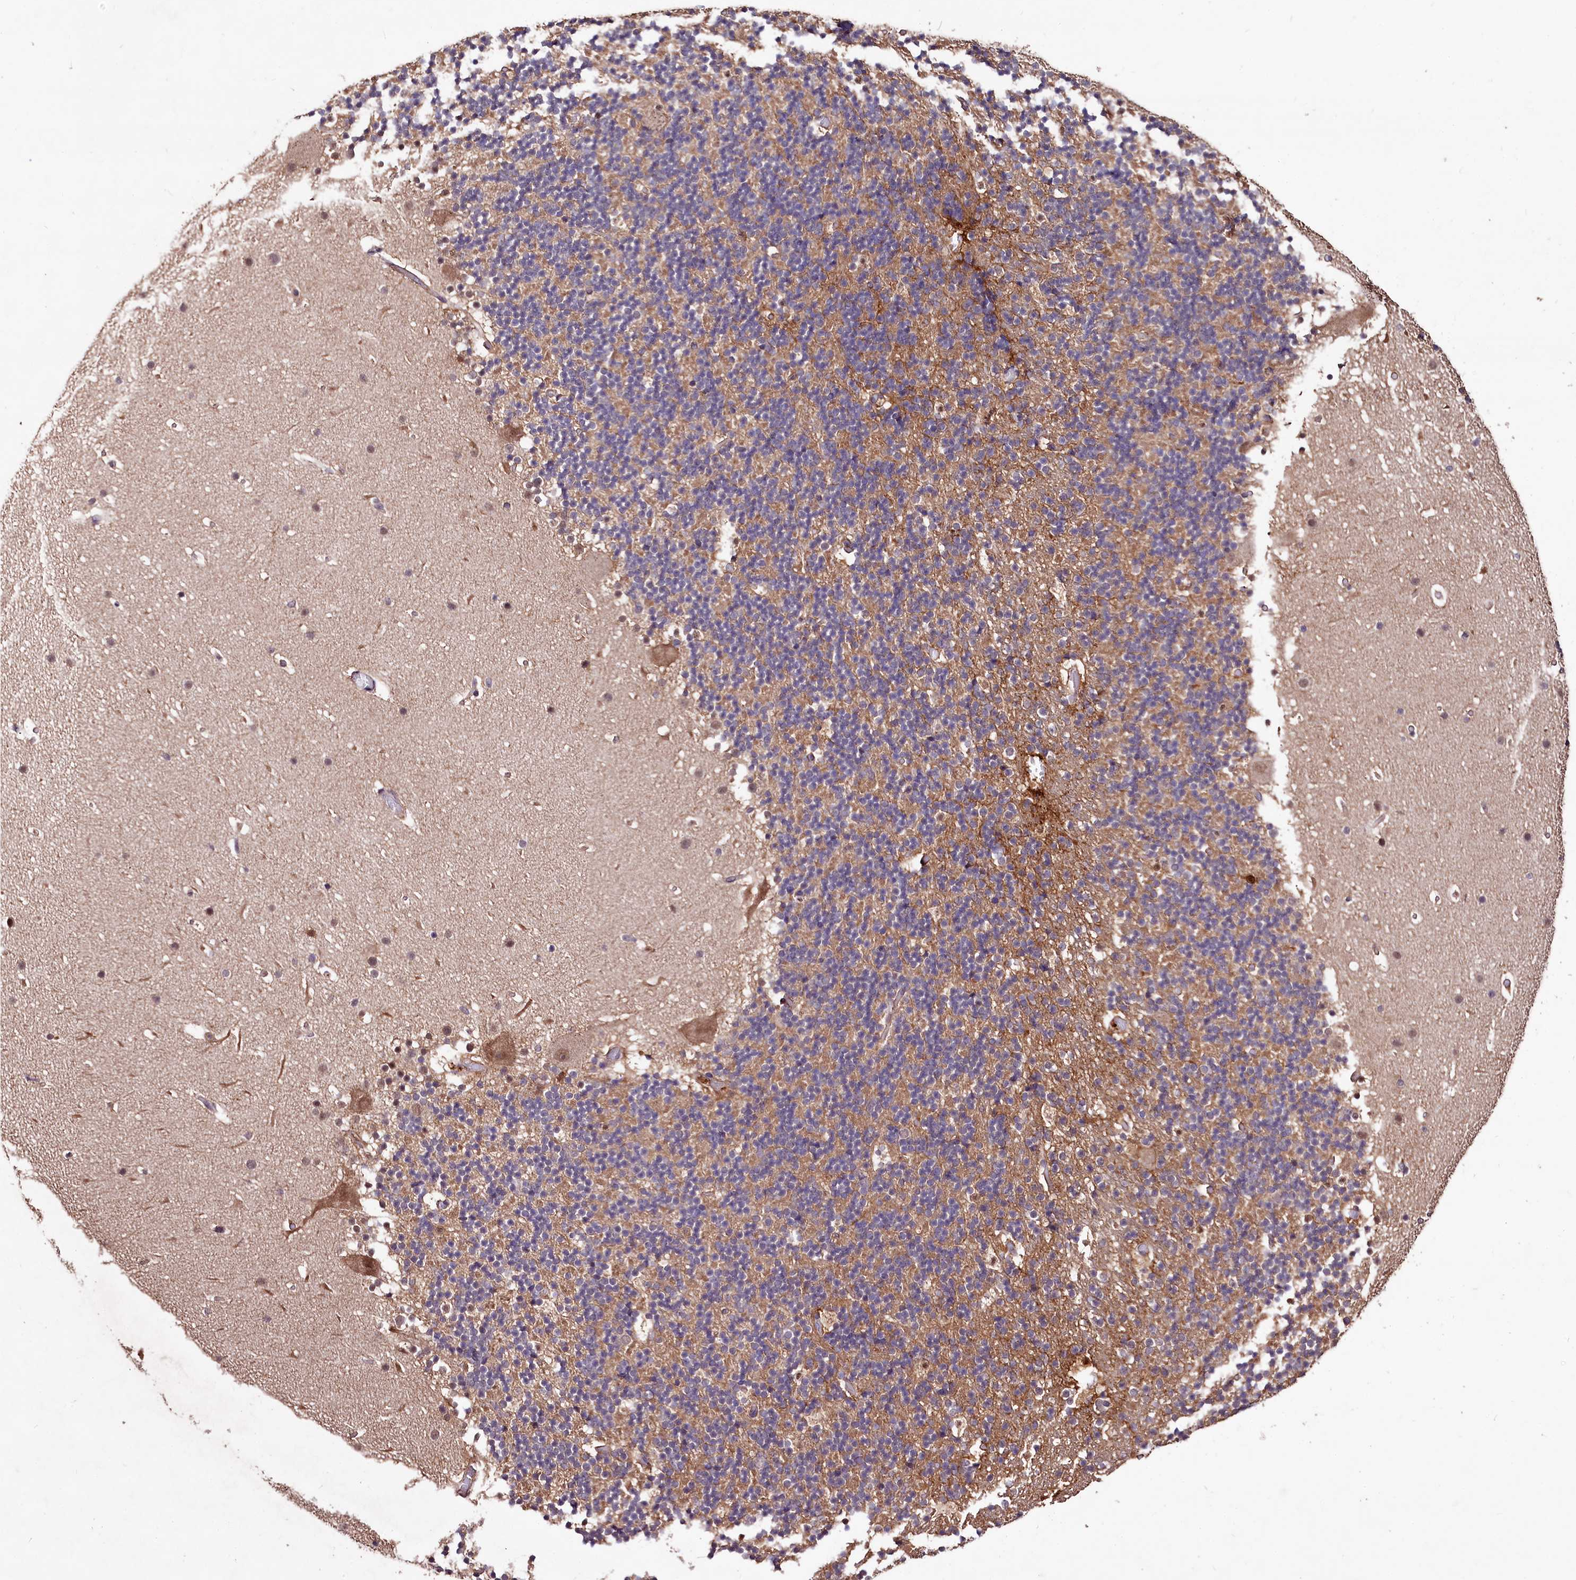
{"staining": {"intensity": "weak", "quantity": ">75%", "location": "cytoplasmic/membranous"}, "tissue": "cerebellum", "cell_type": "Cells in granular layer", "image_type": "normal", "snomed": [{"axis": "morphology", "description": "Normal tissue, NOS"}, {"axis": "topography", "description": "Cerebellum"}], "caption": "Immunohistochemical staining of normal human cerebellum shows low levels of weak cytoplasmic/membranous staining in approximately >75% of cells in granular layer. Ihc stains the protein of interest in brown and the nuclei are stained blue.", "gene": "KLRB1", "patient": {"sex": "male", "age": 57}}